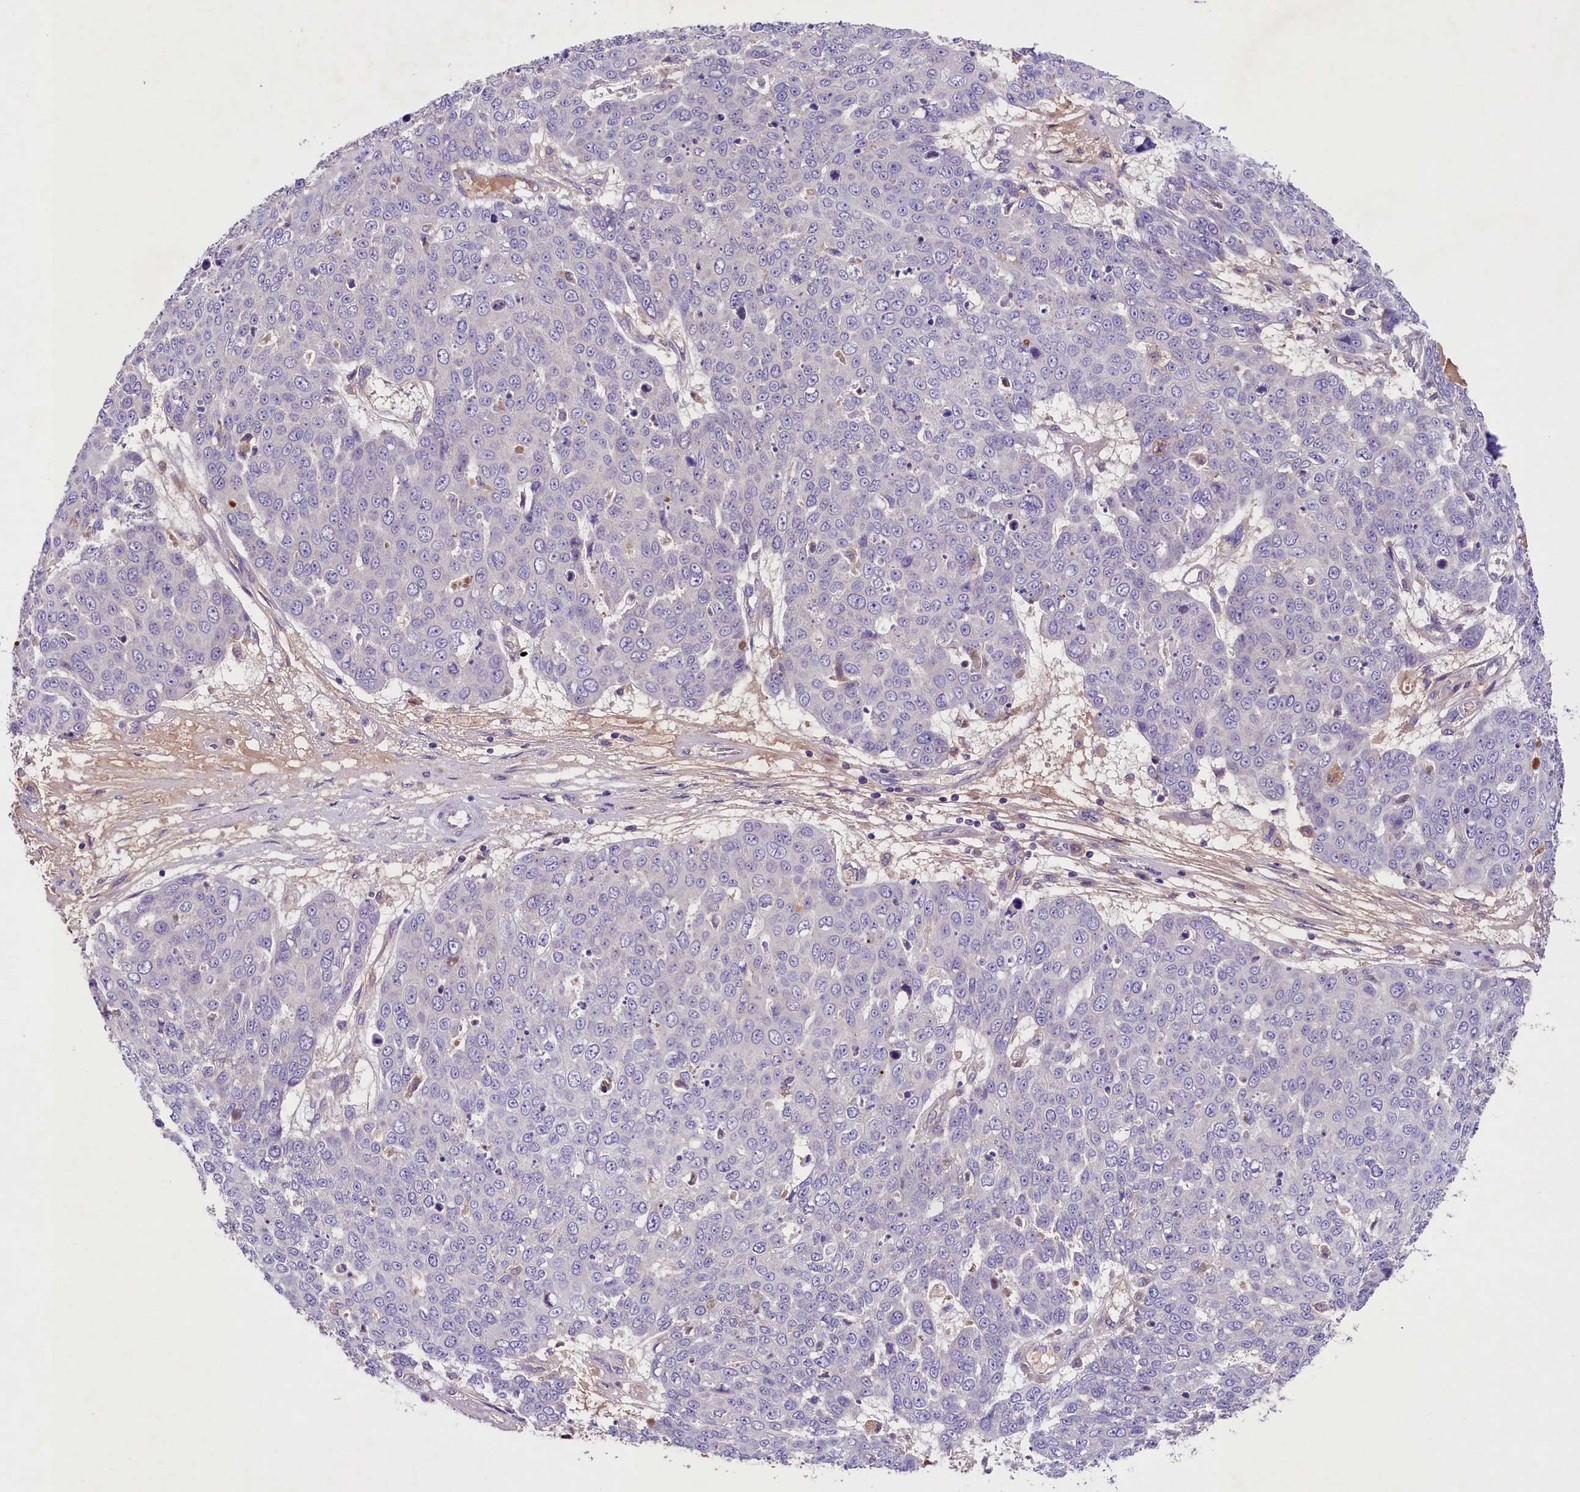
{"staining": {"intensity": "weak", "quantity": "25%-75%", "location": "cytoplasmic/membranous"}, "tissue": "skin cancer", "cell_type": "Tumor cells", "image_type": "cancer", "snomed": [{"axis": "morphology", "description": "Normal tissue, NOS"}, {"axis": "morphology", "description": "Squamous cell carcinoma, NOS"}, {"axis": "topography", "description": "Skin"}], "caption": "An image showing weak cytoplasmic/membranous expression in approximately 25%-75% of tumor cells in squamous cell carcinoma (skin), as visualized by brown immunohistochemical staining.", "gene": "PMPCB", "patient": {"sex": "male", "age": 72}}